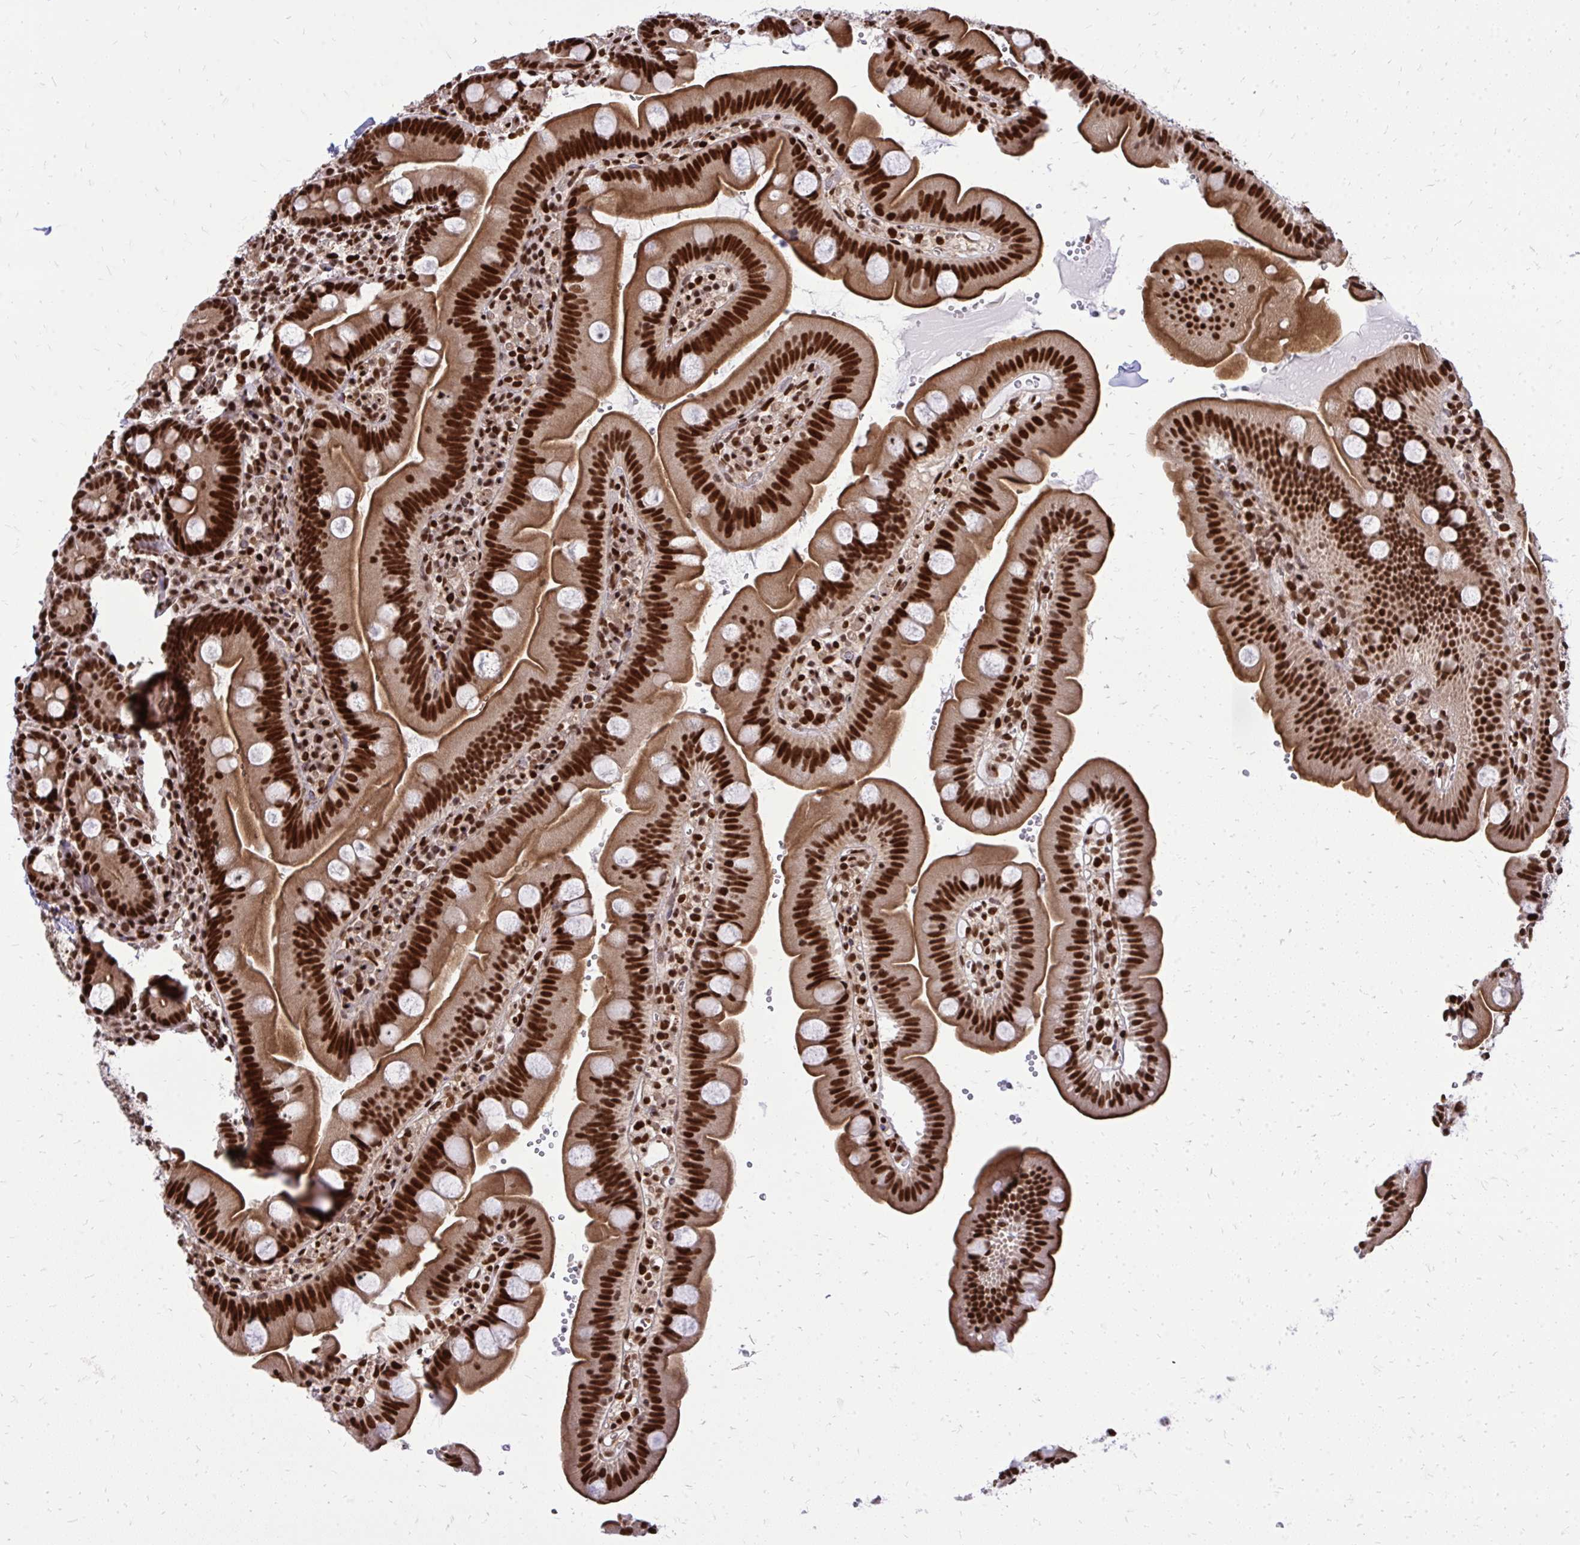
{"staining": {"intensity": "strong", "quantity": ">75%", "location": "cytoplasmic/membranous,nuclear"}, "tissue": "small intestine", "cell_type": "Glandular cells", "image_type": "normal", "snomed": [{"axis": "morphology", "description": "Normal tissue, NOS"}, {"axis": "topography", "description": "Small intestine"}], "caption": "High-power microscopy captured an immunohistochemistry micrograph of normal small intestine, revealing strong cytoplasmic/membranous,nuclear expression in approximately >75% of glandular cells.", "gene": "TBL1Y", "patient": {"sex": "female", "age": 68}}